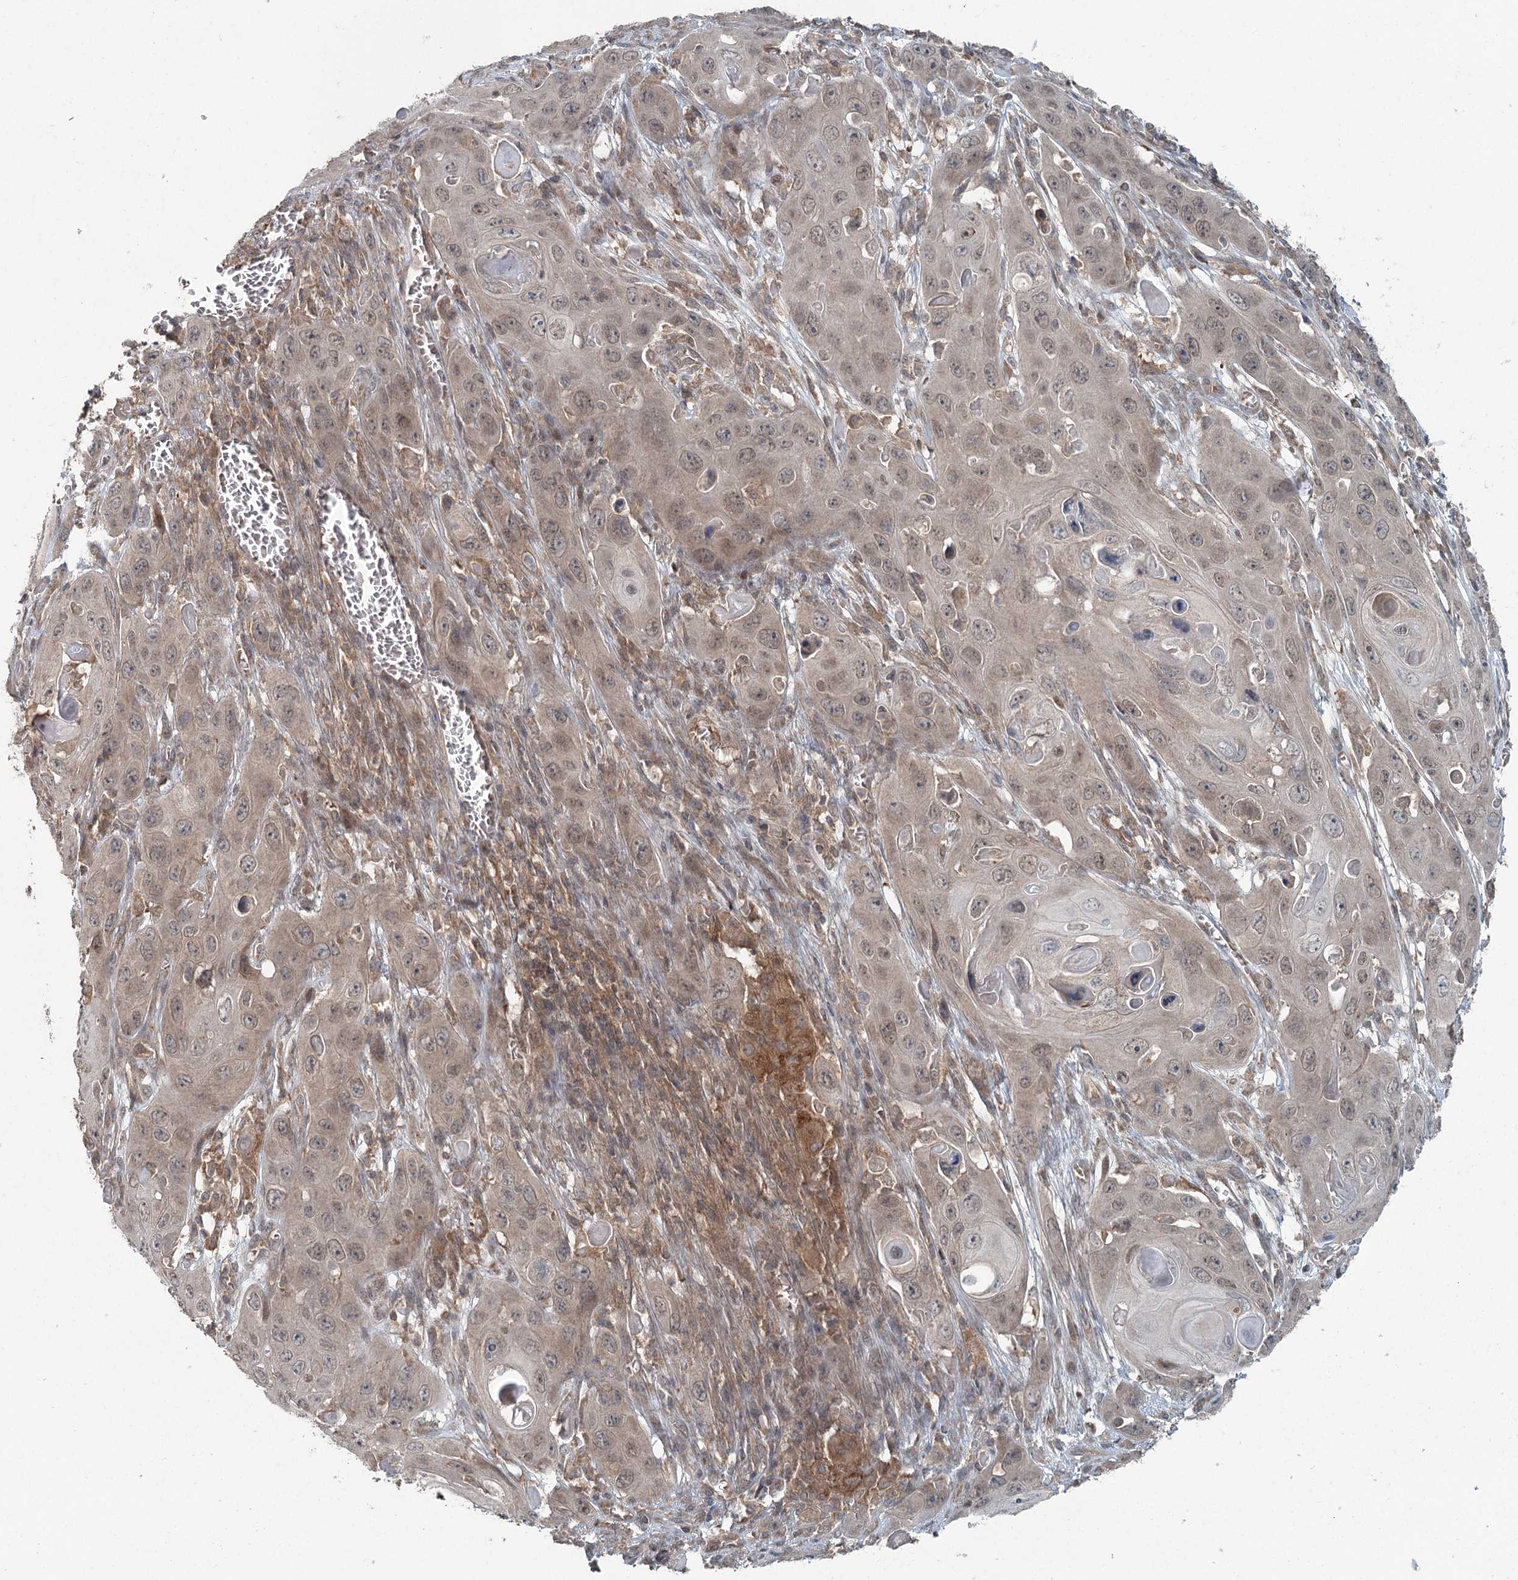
{"staining": {"intensity": "weak", "quantity": "25%-75%", "location": "cytoplasmic/membranous,nuclear"}, "tissue": "skin cancer", "cell_type": "Tumor cells", "image_type": "cancer", "snomed": [{"axis": "morphology", "description": "Squamous cell carcinoma, NOS"}, {"axis": "topography", "description": "Skin"}], "caption": "Approximately 25%-75% of tumor cells in skin squamous cell carcinoma show weak cytoplasmic/membranous and nuclear protein expression as visualized by brown immunohistochemical staining.", "gene": "SKIC3", "patient": {"sex": "male", "age": 55}}